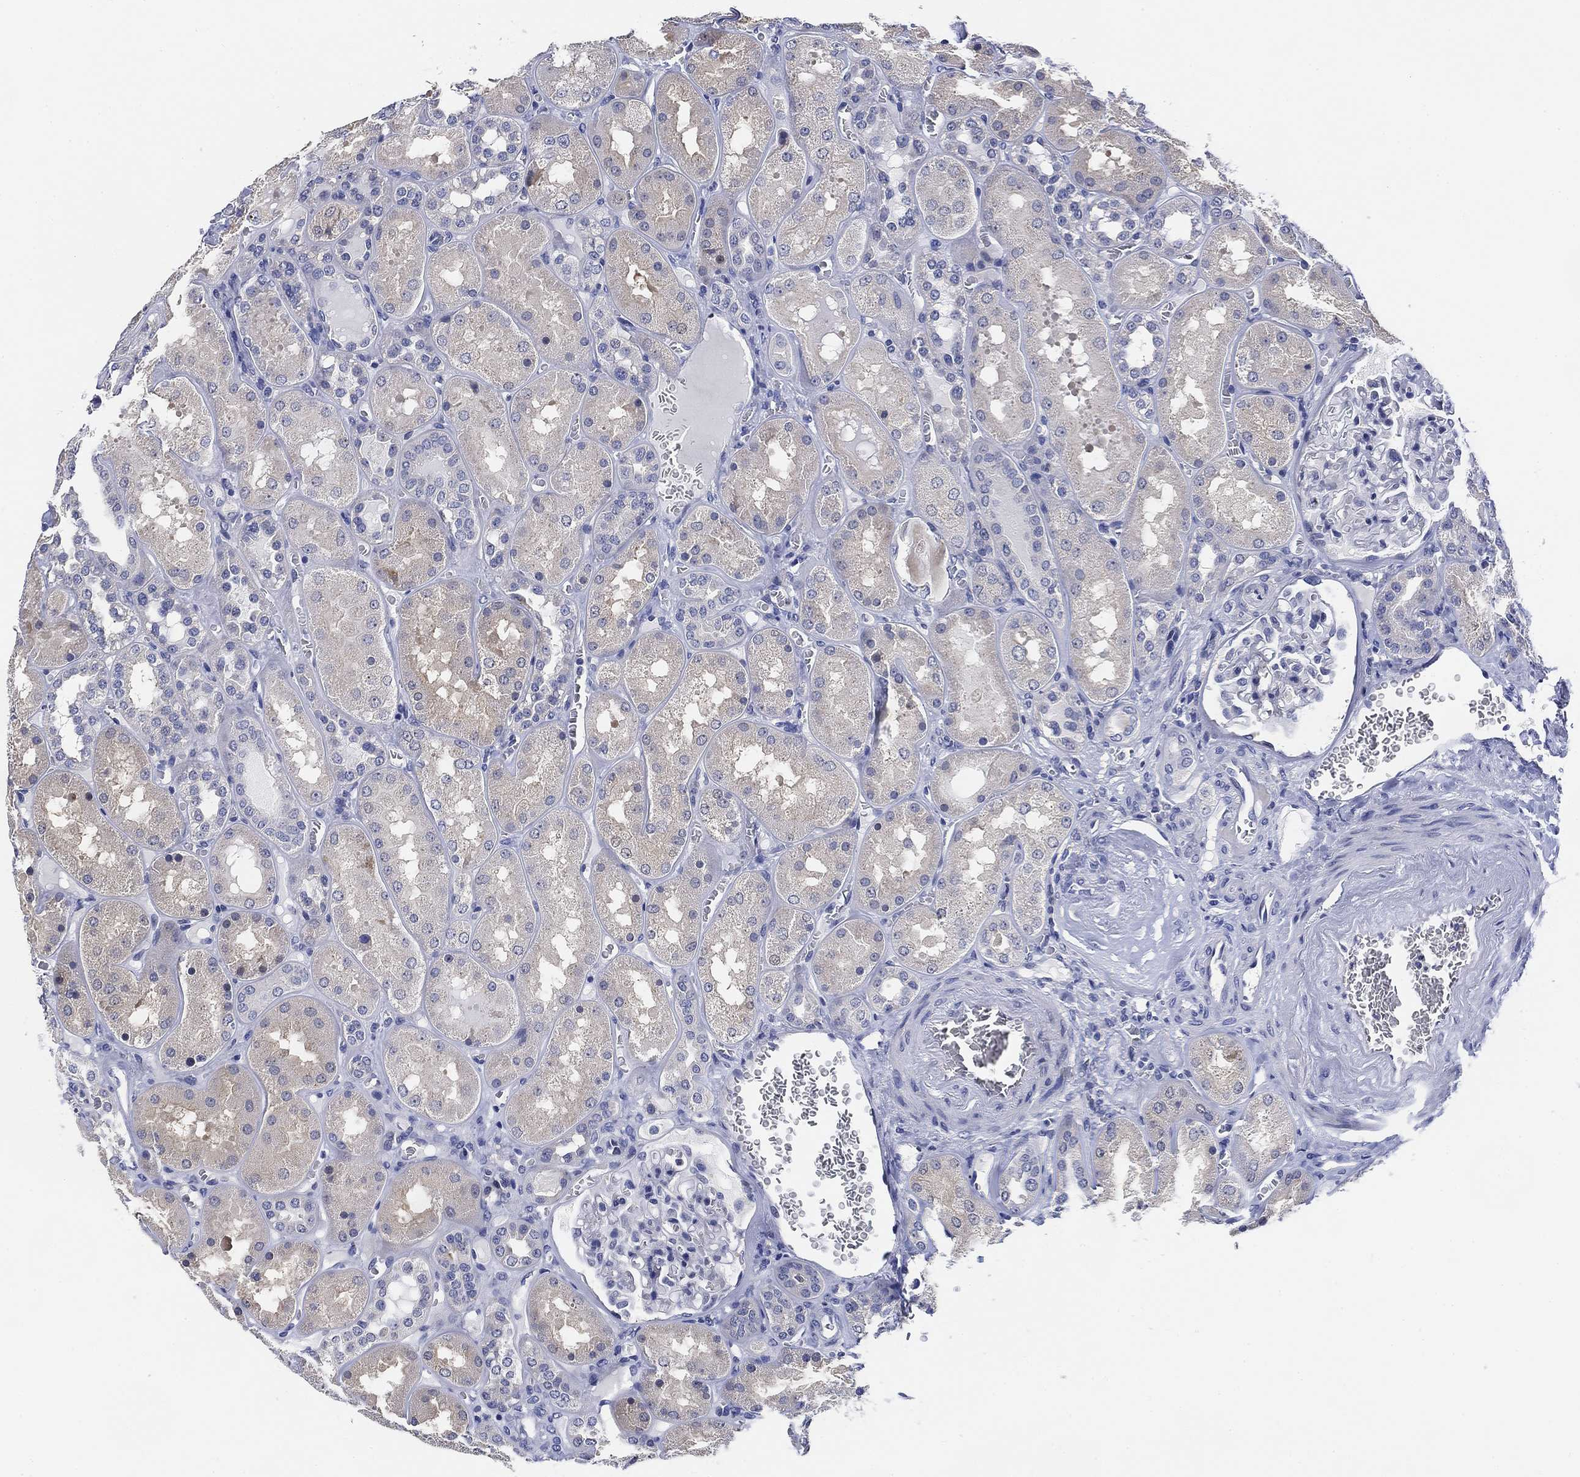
{"staining": {"intensity": "negative", "quantity": "none", "location": "none"}, "tissue": "kidney", "cell_type": "Cells in glomeruli", "image_type": "normal", "snomed": [{"axis": "morphology", "description": "Normal tissue, NOS"}, {"axis": "topography", "description": "Kidney"}], "caption": "High magnification brightfield microscopy of benign kidney stained with DAB (brown) and counterstained with hematoxylin (blue): cells in glomeruli show no significant expression.", "gene": "DAZL", "patient": {"sex": "male", "age": 73}}